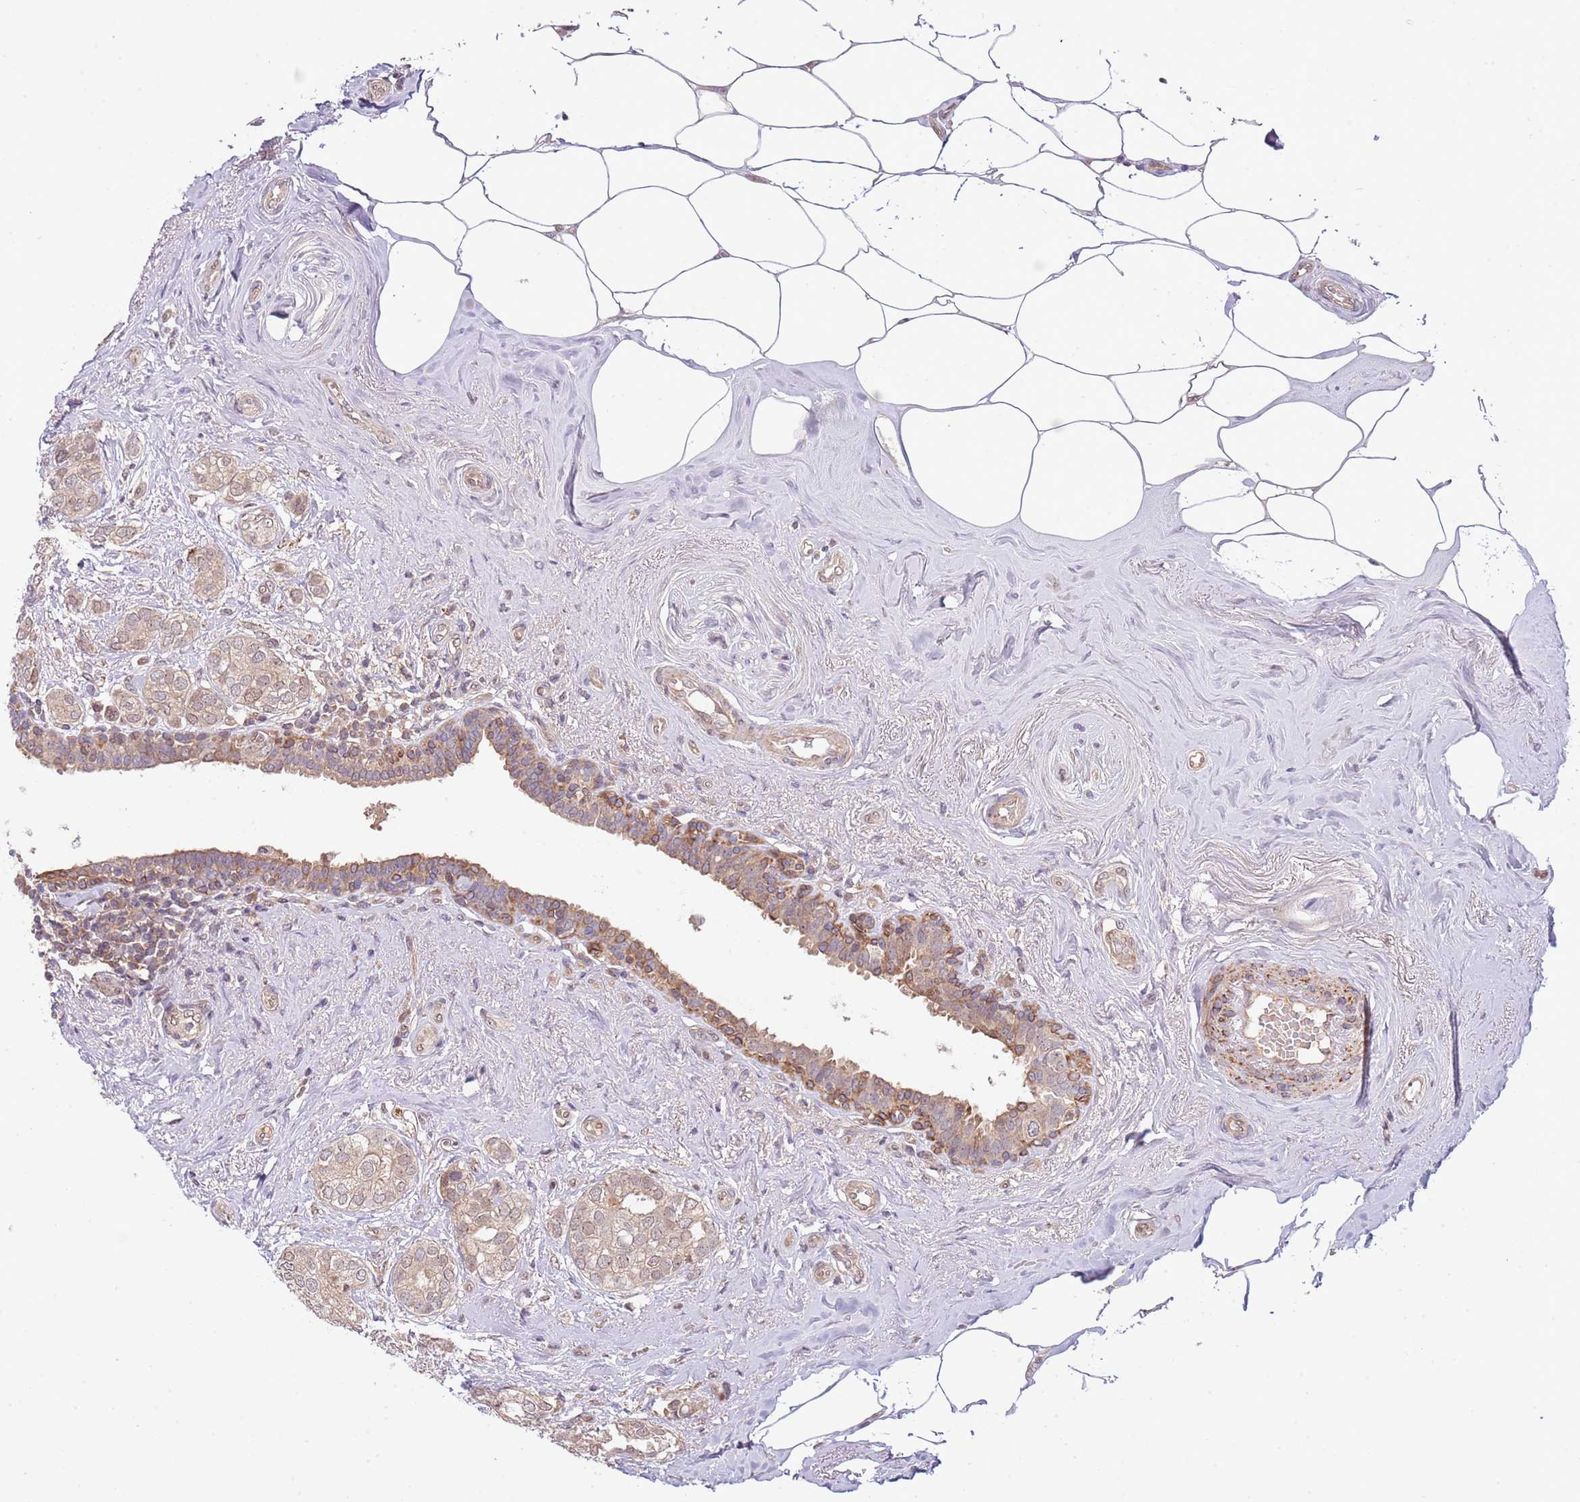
{"staining": {"intensity": "weak", "quantity": ">75%", "location": "cytoplasmic/membranous"}, "tissue": "breast cancer", "cell_type": "Tumor cells", "image_type": "cancer", "snomed": [{"axis": "morphology", "description": "Duct carcinoma"}, {"axis": "topography", "description": "Breast"}], "caption": "An image showing weak cytoplasmic/membranous expression in approximately >75% of tumor cells in breast cancer, as visualized by brown immunohistochemical staining.", "gene": "CHD1", "patient": {"sex": "female", "age": 73}}